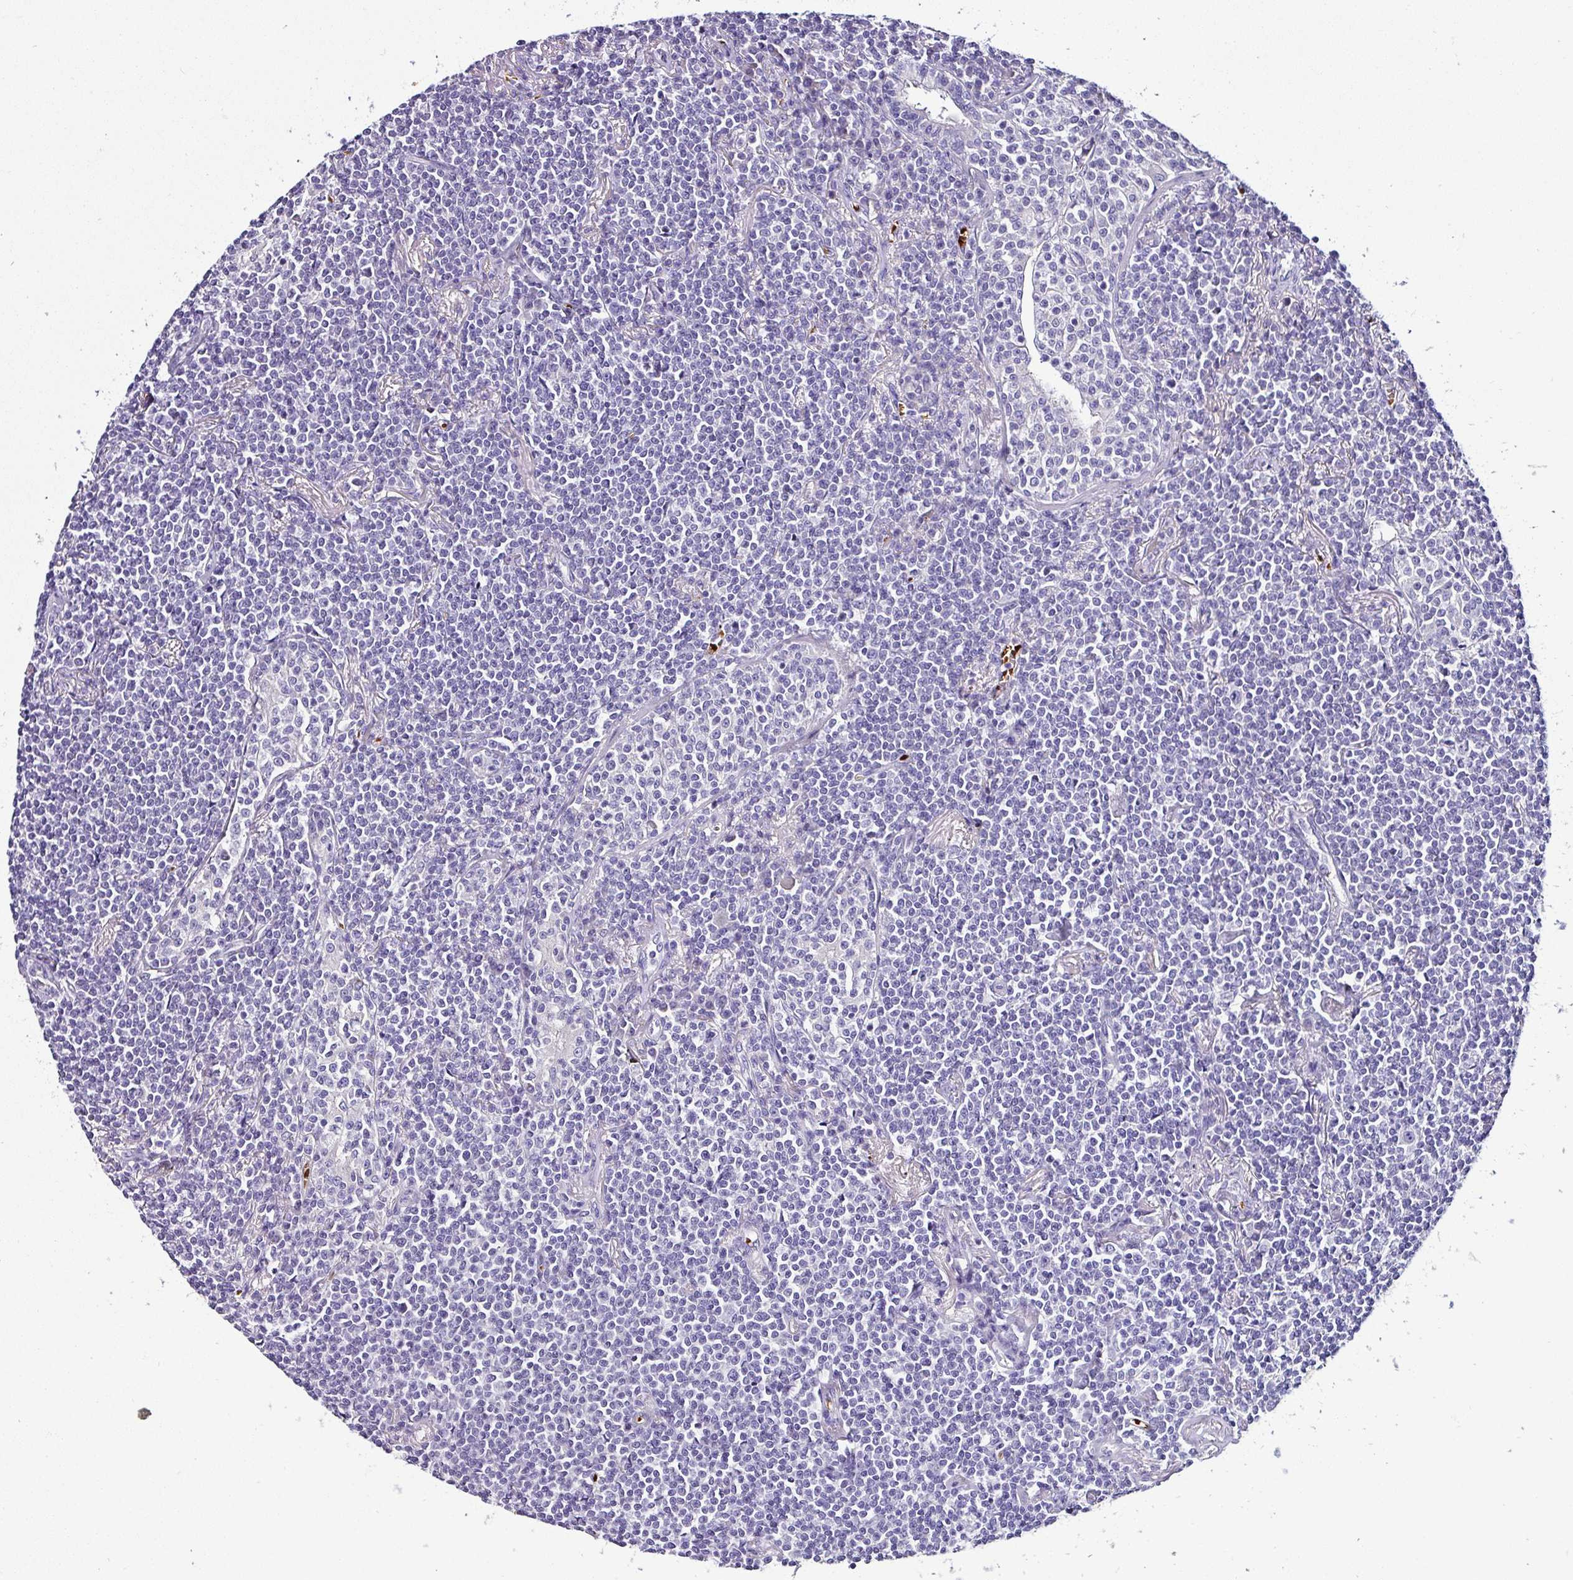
{"staining": {"intensity": "negative", "quantity": "none", "location": "none"}, "tissue": "lymphoma", "cell_type": "Tumor cells", "image_type": "cancer", "snomed": [{"axis": "morphology", "description": "Malignant lymphoma, non-Hodgkin's type, Low grade"}, {"axis": "topography", "description": "Lung"}], "caption": "Tumor cells show no significant expression in low-grade malignant lymphoma, non-Hodgkin's type.", "gene": "NAPSA", "patient": {"sex": "female", "age": 71}}